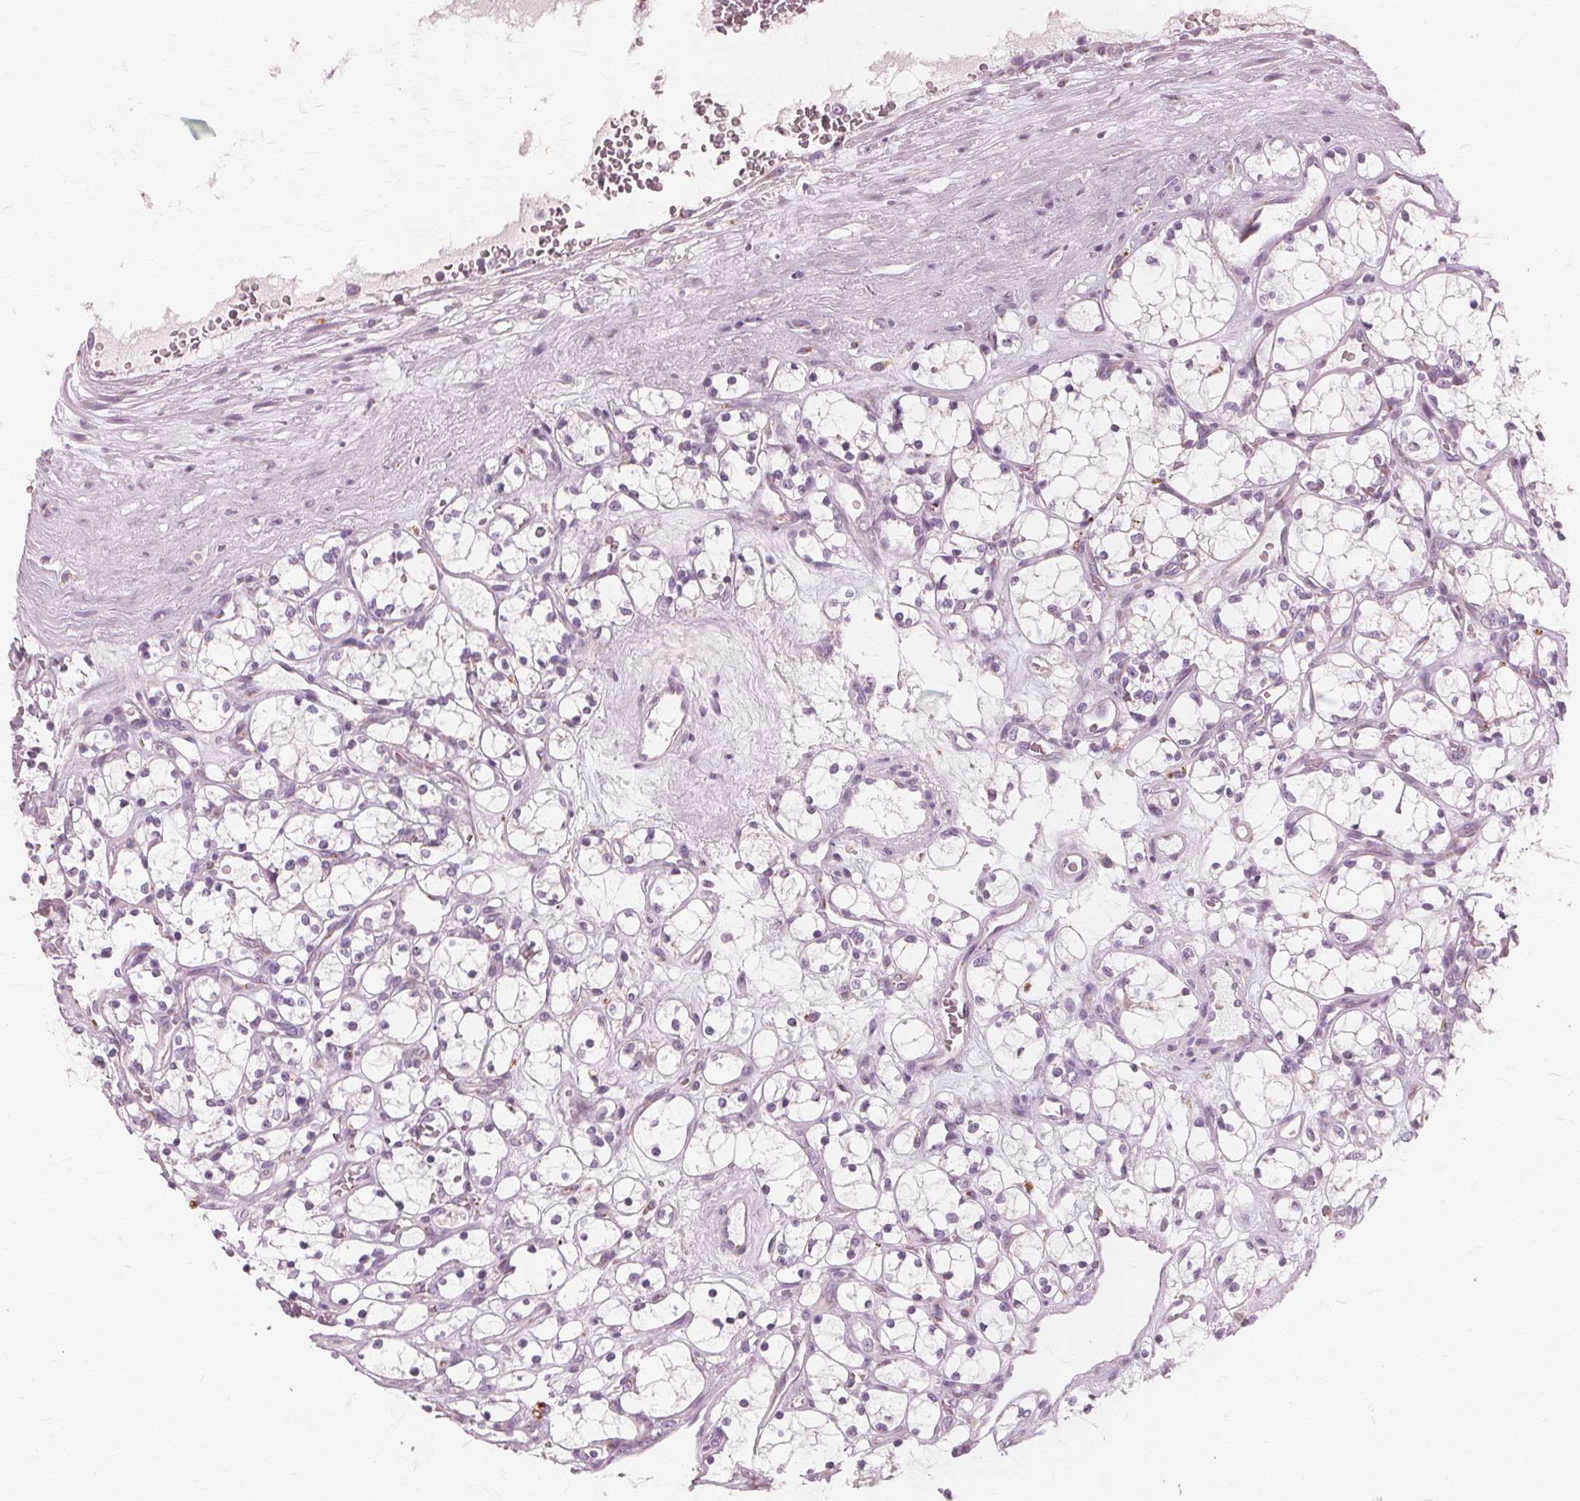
{"staining": {"intensity": "negative", "quantity": "none", "location": "none"}, "tissue": "renal cancer", "cell_type": "Tumor cells", "image_type": "cancer", "snomed": [{"axis": "morphology", "description": "Adenocarcinoma, NOS"}, {"axis": "topography", "description": "Kidney"}], "caption": "Micrograph shows no protein positivity in tumor cells of renal adenocarcinoma tissue.", "gene": "DNASE2", "patient": {"sex": "female", "age": 69}}